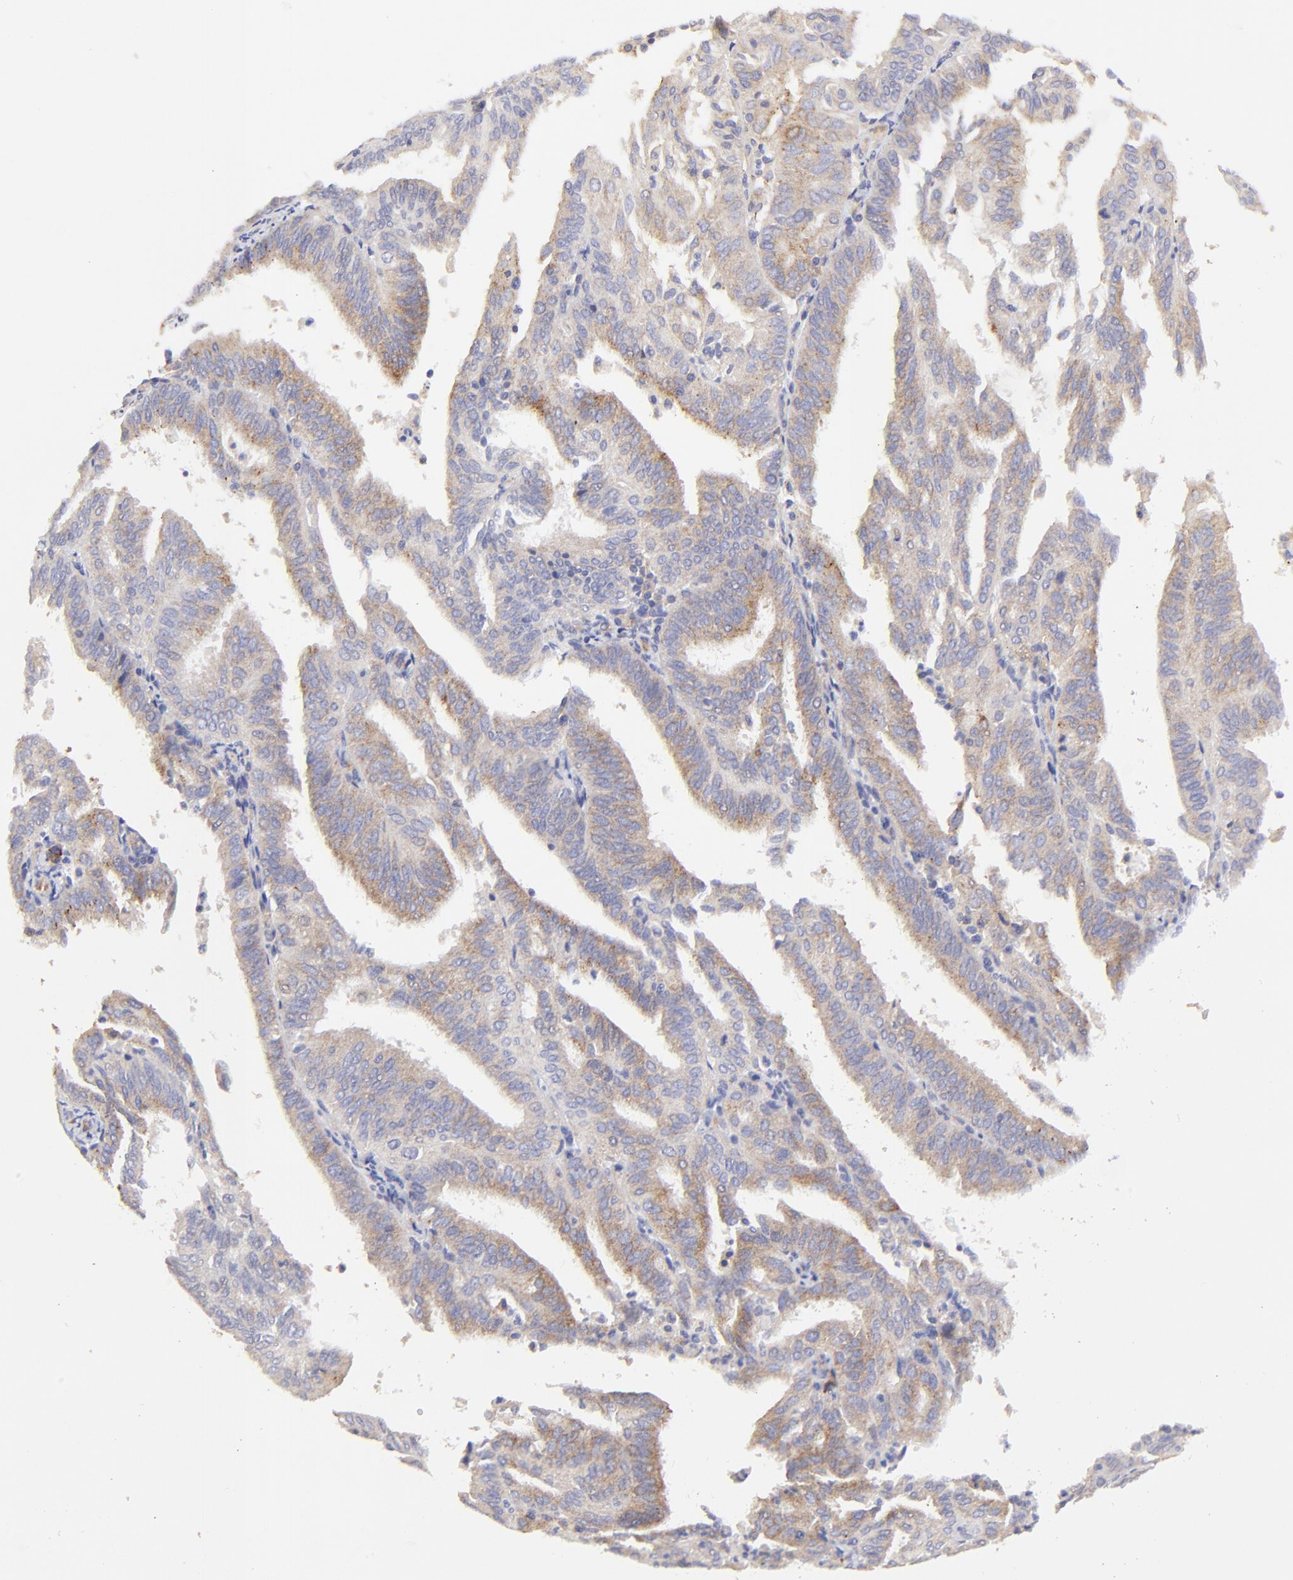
{"staining": {"intensity": "moderate", "quantity": ">75%", "location": "cytoplasmic/membranous"}, "tissue": "endometrial cancer", "cell_type": "Tumor cells", "image_type": "cancer", "snomed": [{"axis": "morphology", "description": "Adenocarcinoma, NOS"}, {"axis": "topography", "description": "Endometrium"}], "caption": "Protein expression by immunohistochemistry displays moderate cytoplasmic/membranous staining in about >75% of tumor cells in endometrial cancer. The staining was performed using DAB (3,3'-diaminobenzidine), with brown indicating positive protein expression. Nuclei are stained blue with hematoxylin.", "gene": "LHFPL1", "patient": {"sex": "female", "age": 59}}